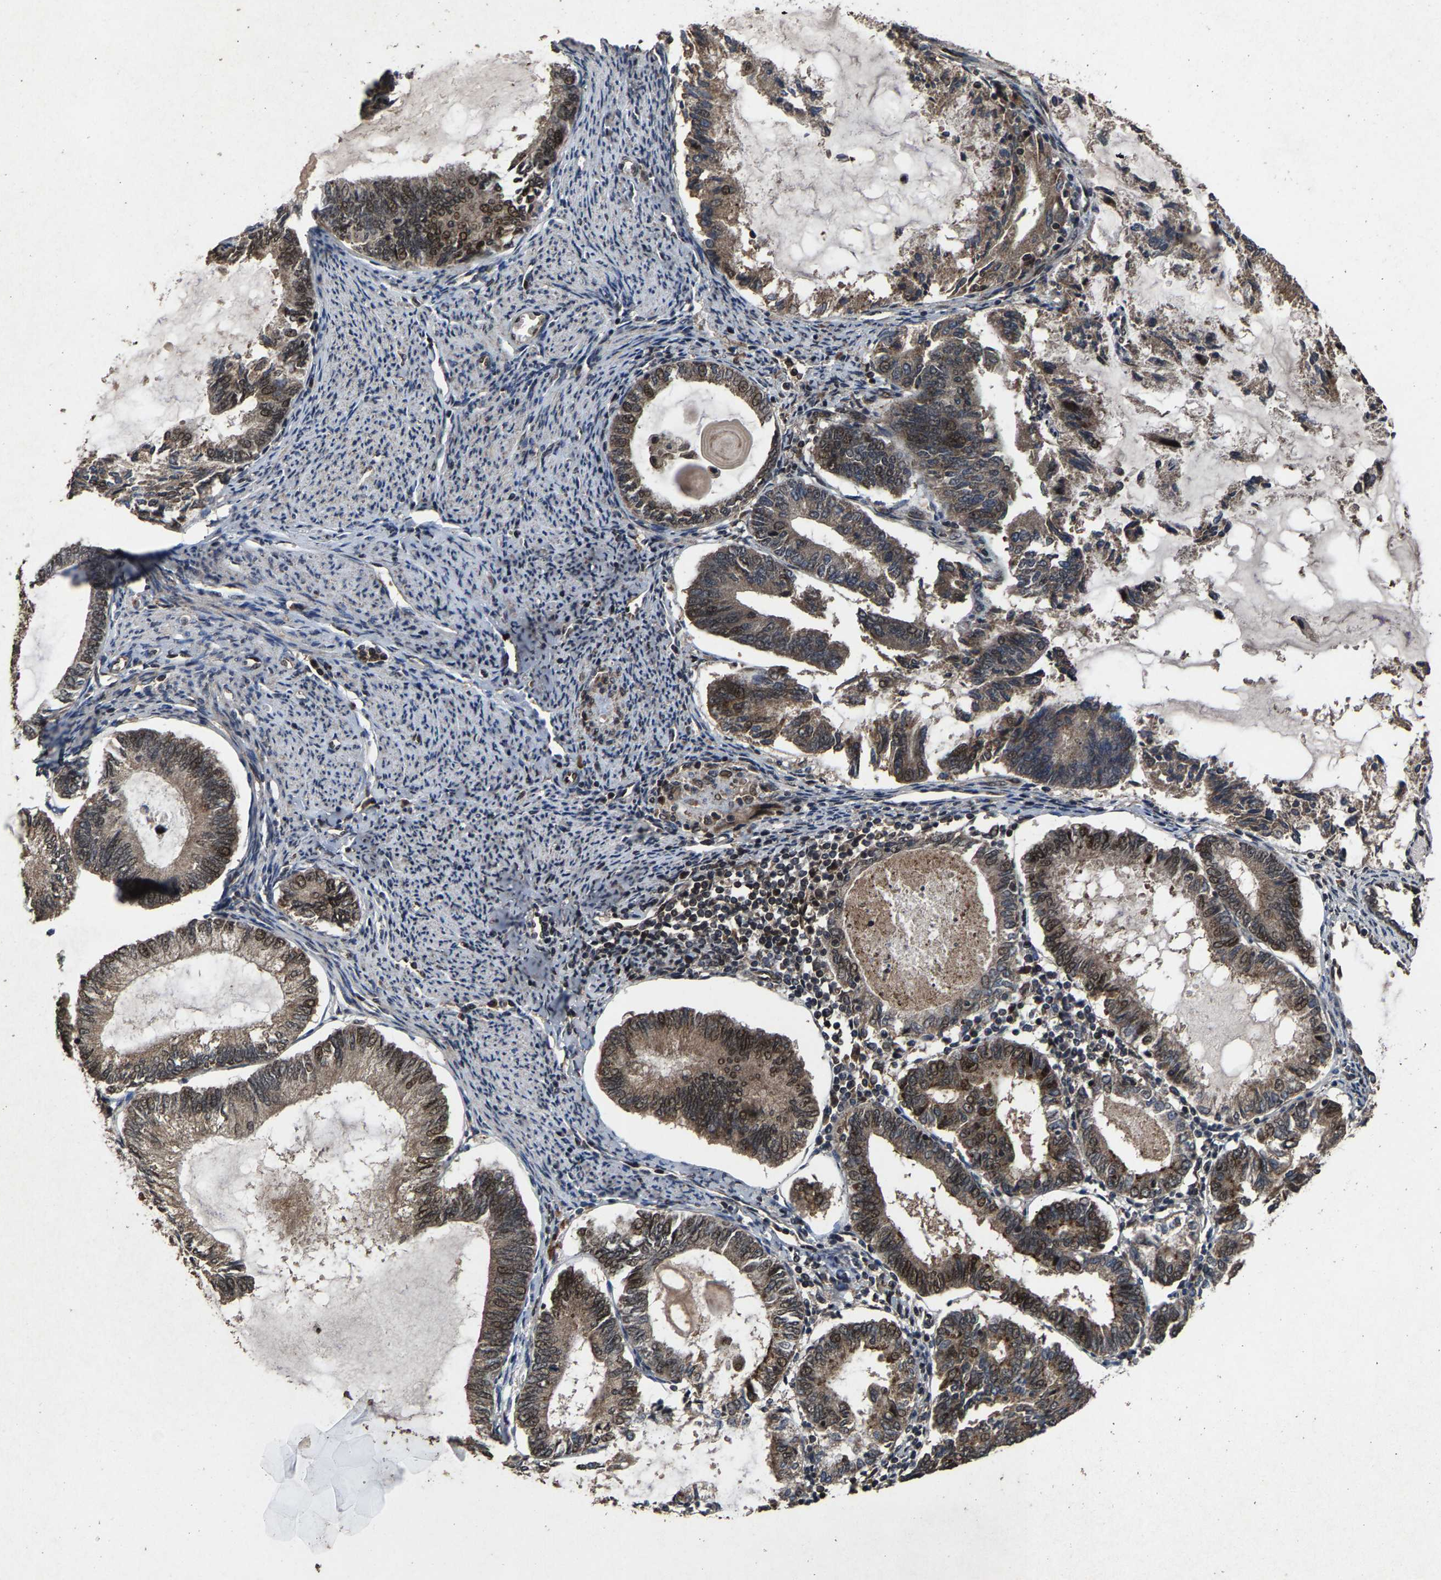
{"staining": {"intensity": "moderate", "quantity": ">75%", "location": "cytoplasmic/membranous,nuclear"}, "tissue": "endometrial cancer", "cell_type": "Tumor cells", "image_type": "cancer", "snomed": [{"axis": "morphology", "description": "Adenocarcinoma, NOS"}, {"axis": "topography", "description": "Endometrium"}], "caption": "This is an image of immunohistochemistry (IHC) staining of endometrial cancer, which shows moderate positivity in the cytoplasmic/membranous and nuclear of tumor cells.", "gene": "HAUS6", "patient": {"sex": "female", "age": 86}}